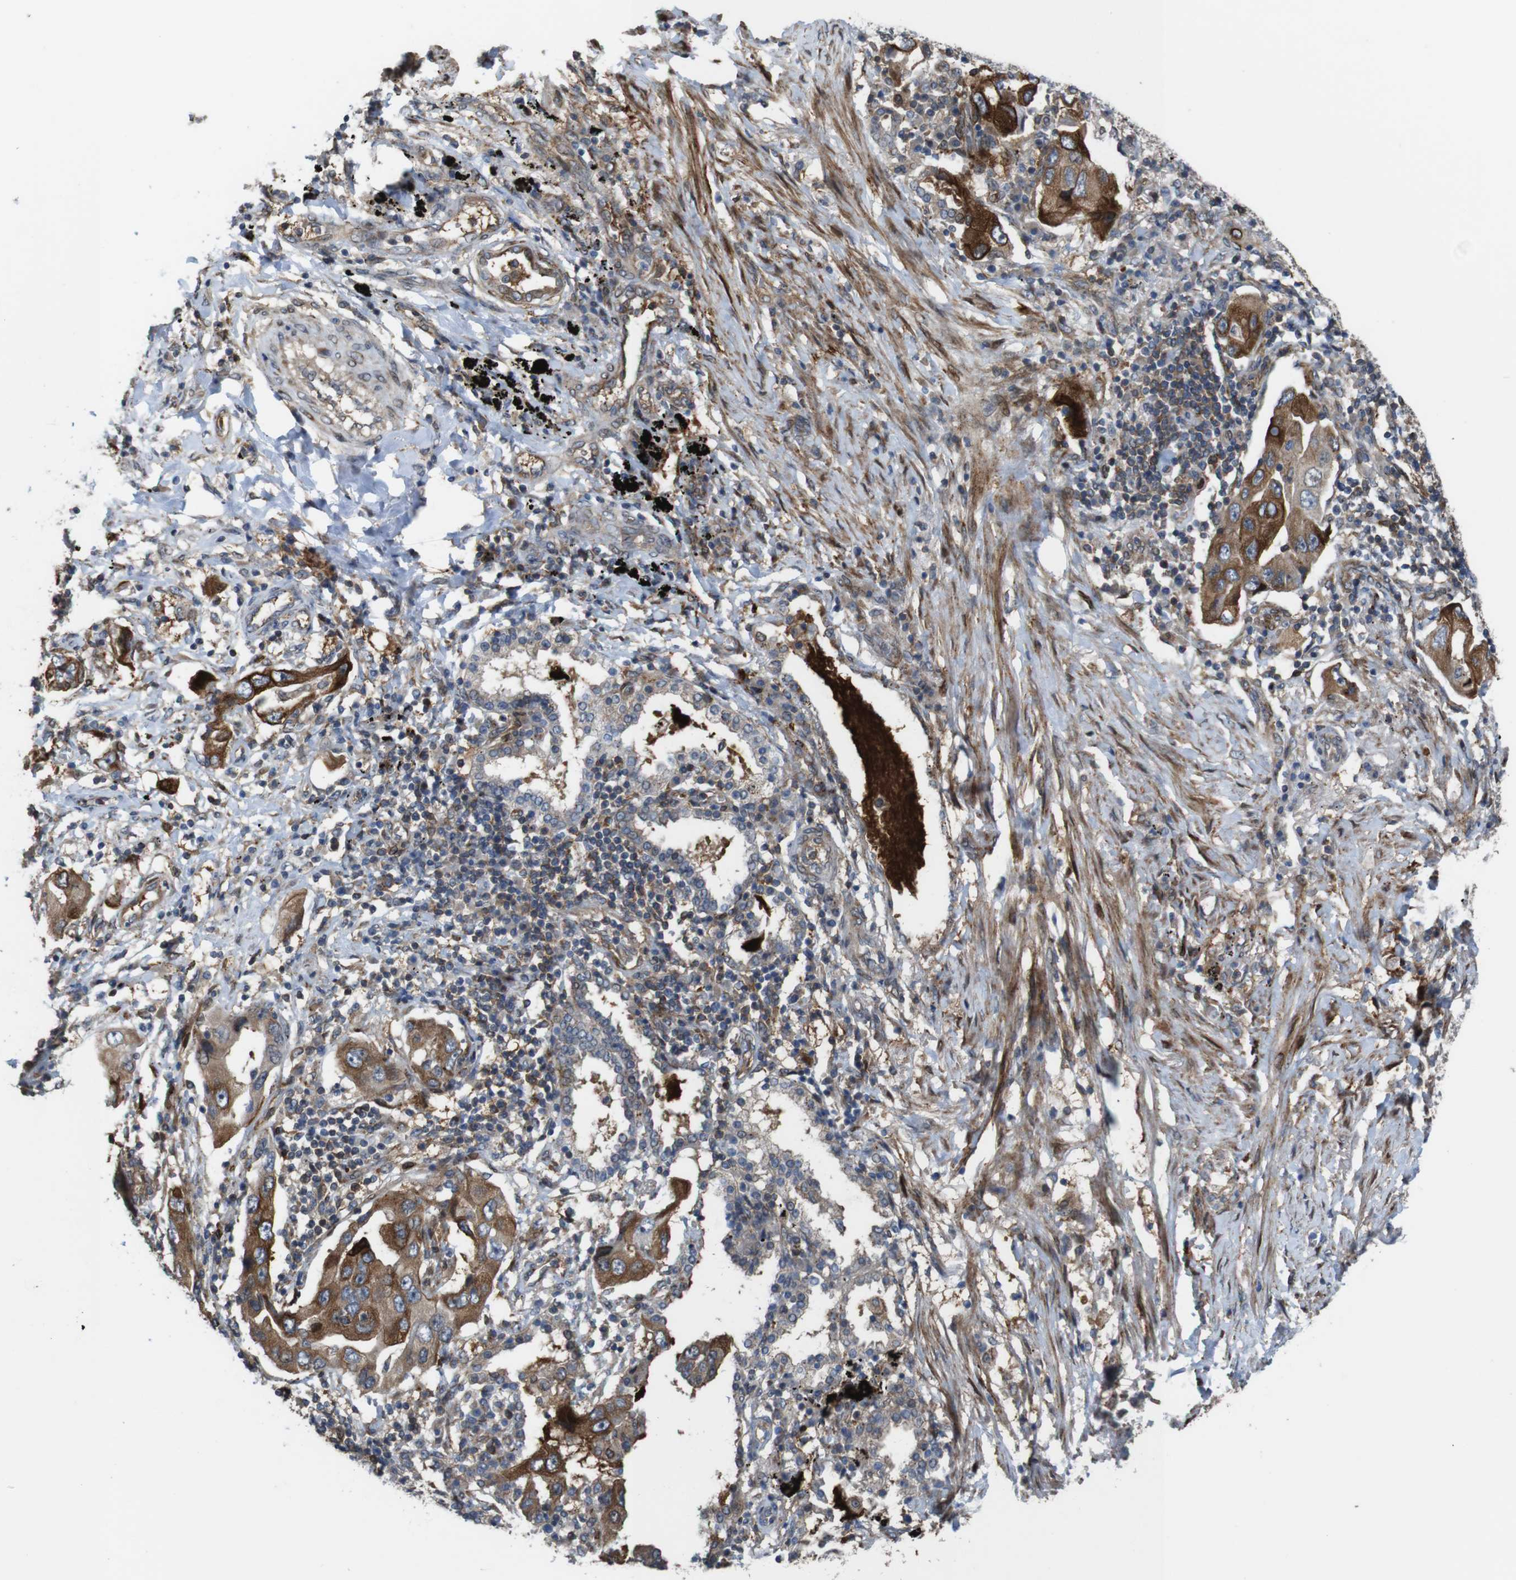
{"staining": {"intensity": "strong", "quantity": ">75%", "location": "cytoplasmic/membranous"}, "tissue": "lung cancer", "cell_type": "Tumor cells", "image_type": "cancer", "snomed": [{"axis": "morphology", "description": "Adenocarcinoma, NOS"}, {"axis": "topography", "description": "Lung"}], "caption": "Brown immunohistochemical staining in lung adenocarcinoma demonstrates strong cytoplasmic/membranous expression in approximately >75% of tumor cells. The staining is performed using DAB (3,3'-diaminobenzidine) brown chromogen to label protein expression. The nuclei are counter-stained blue using hematoxylin.", "gene": "PCOLCE2", "patient": {"sex": "female", "age": 65}}